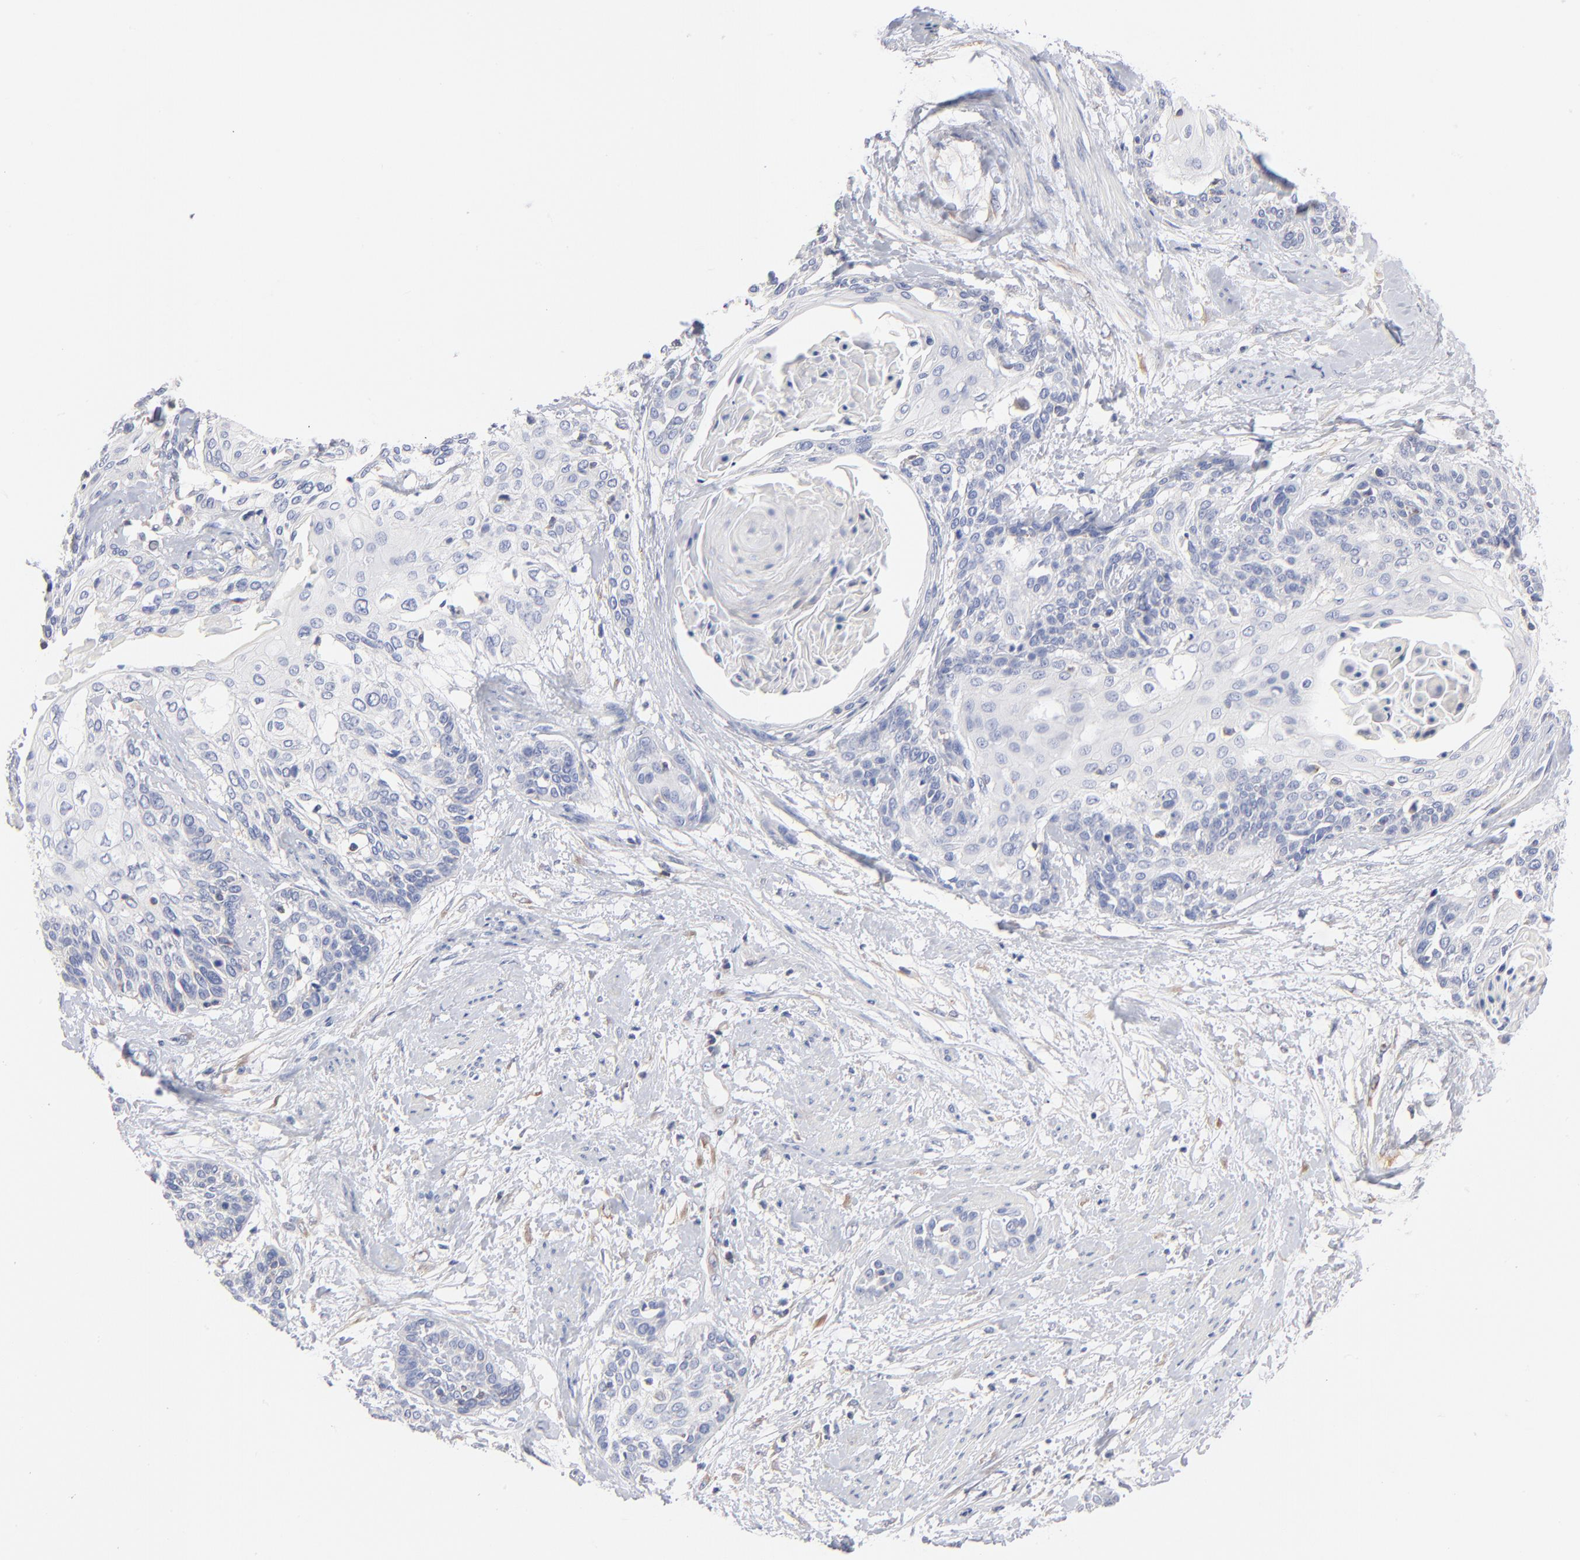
{"staining": {"intensity": "negative", "quantity": "none", "location": "none"}, "tissue": "cervical cancer", "cell_type": "Tumor cells", "image_type": "cancer", "snomed": [{"axis": "morphology", "description": "Squamous cell carcinoma, NOS"}, {"axis": "topography", "description": "Cervix"}], "caption": "Immunohistochemistry (IHC) histopathology image of neoplastic tissue: cervical squamous cell carcinoma stained with DAB (3,3'-diaminobenzidine) reveals no significant protein positivity in tumor cells.", "gene": "SEPTIN6", "patient": {"sex": "female", "age": 57}}